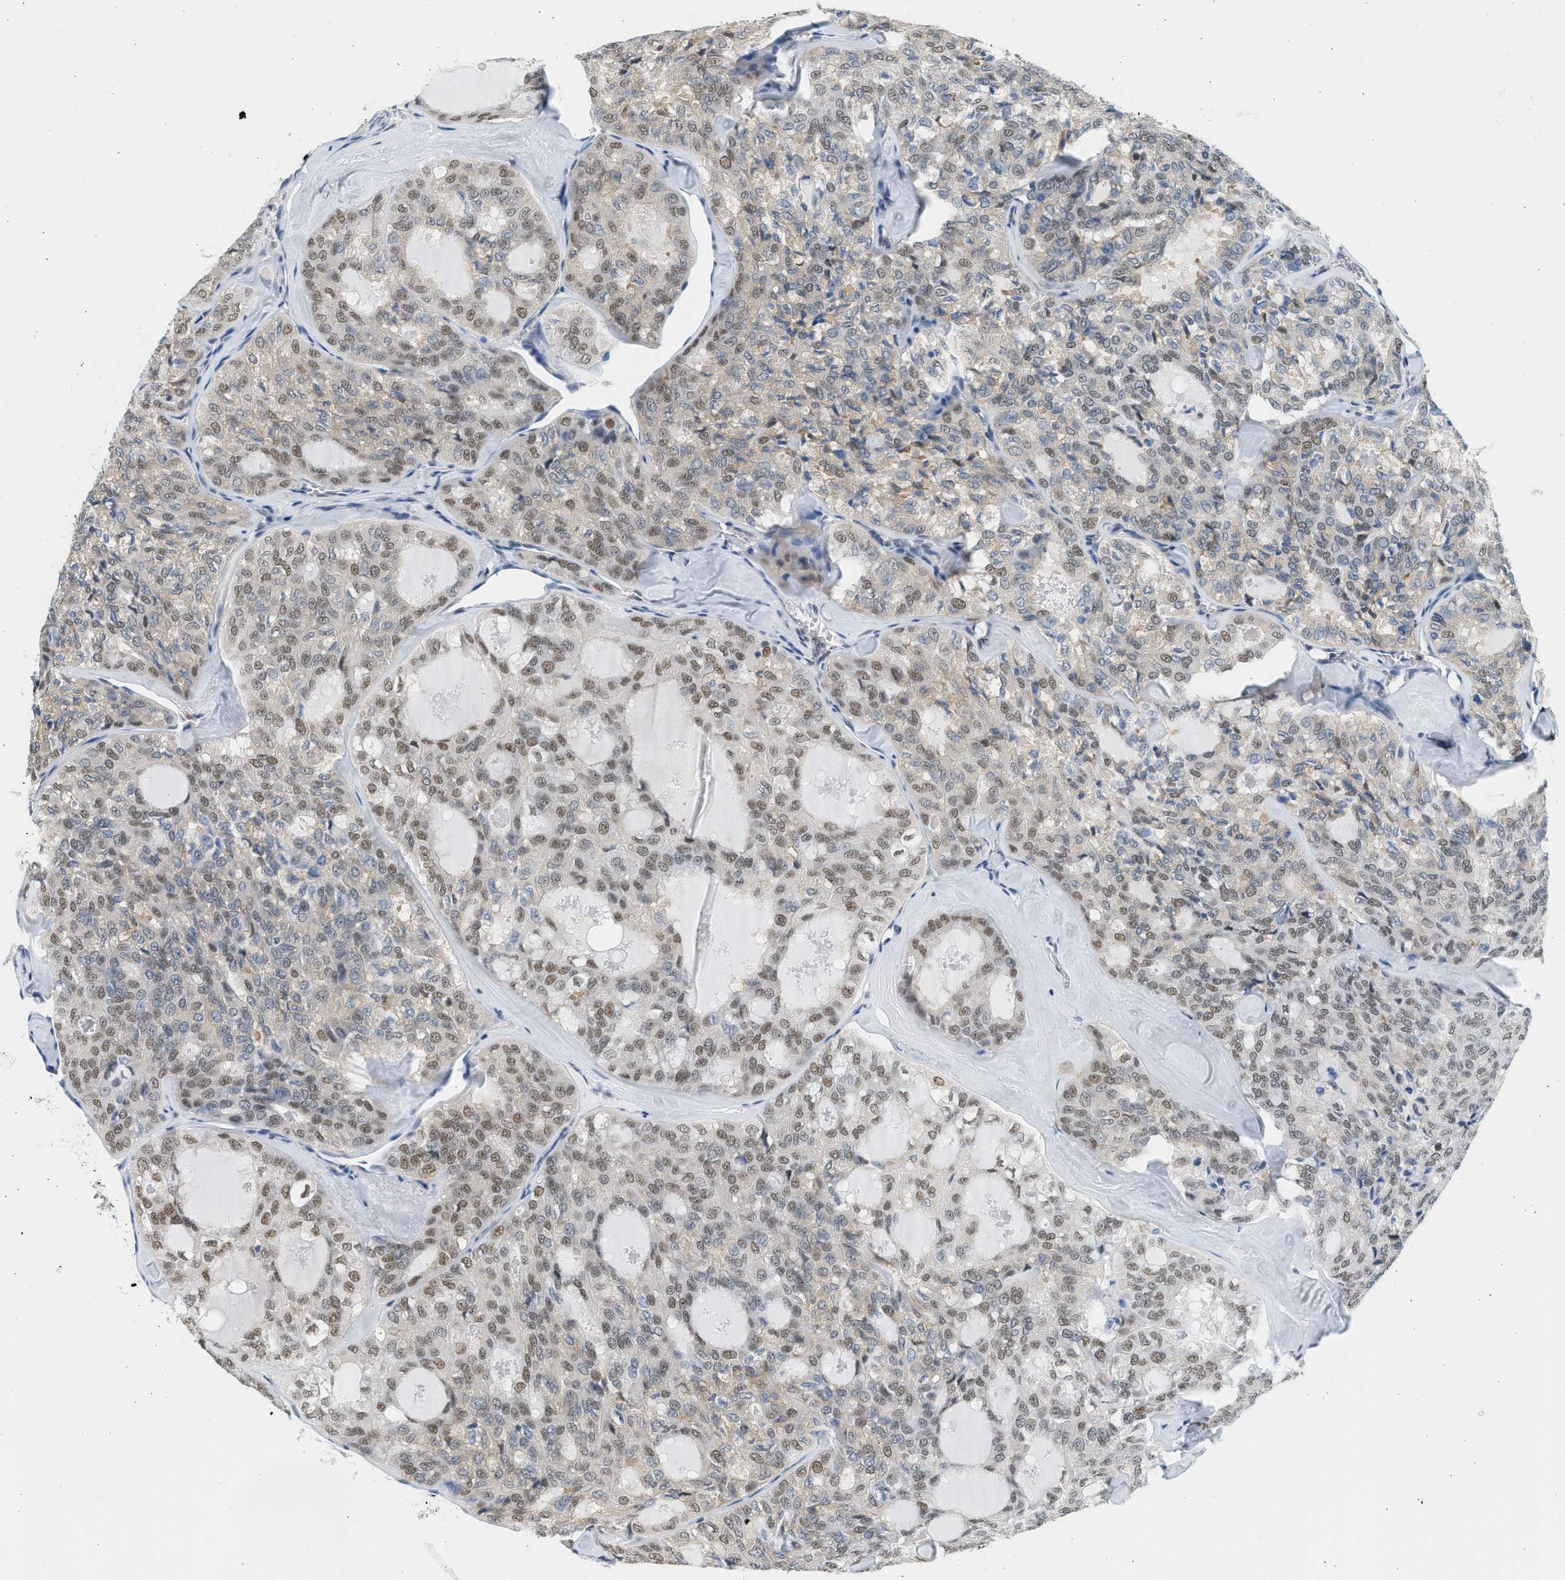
{"staining": {"intensity": "weak", "quantity": ">75%", "location": "nuclear"}, "tissue": "thyroid cancer", "cell_type": "Tumor cells", "image_type": "cancer", "snomed": [{"axis": "morphology", "description": "Follicular adenoma carcinoma, NOS"}, {"axis": "topography", "description": "Thyroid gland"}], "caption": "The immunohistochemical stain labels weak nuclear expression in tumor cells of follicular adenoma carcinoma (thyroid) tissue. The staining is performed using DAB brown chromogen to label protein expression. The nuclei are counter-stained blue using hematoxylin.", "gene": "HIPK1", "patient": {"sex": "male", "age": 75}}